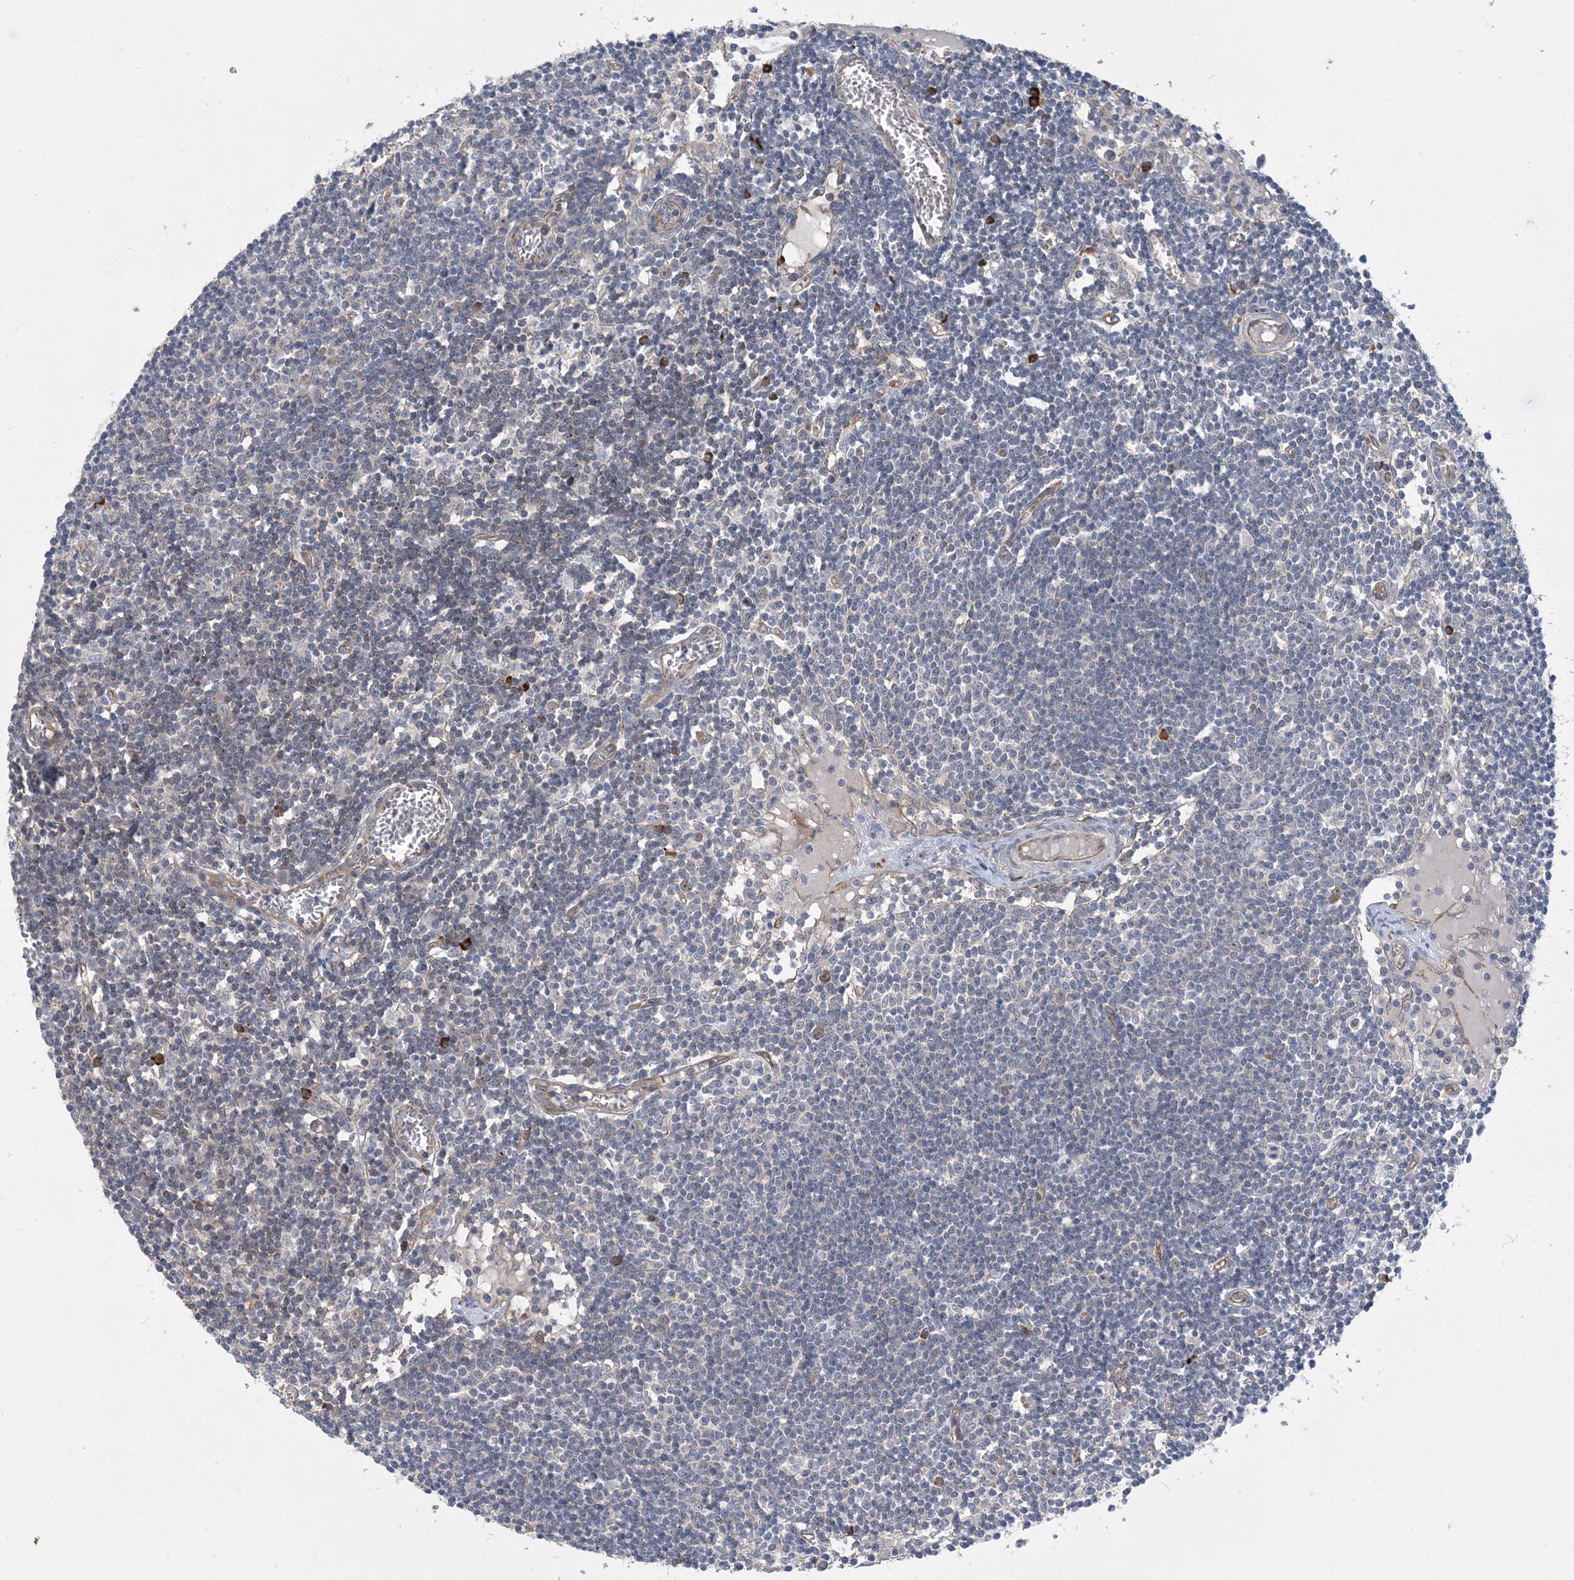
{"staining": {"intensity": "negative", "quantity": "none", "location": "none"}, "tissue": "lymph node", "cell_type": "Germinal center cells", "image_type": "normal", "snomed": [{"axis": "morphology", "description": "Normal tissue, NOS"}, {"axis": "topography", "description": "Lymph node"}], "caption": "An immunohistochemistry (IHC) histopathology image of benign lymph node is shown. There is no staining in germinal center cells of lymph node. (Stains: DAB (3,3'-diaminobenzidine) immunohistochemistry with hematoxylin counter stain, Microscopy: brightfield microscopy at high magnification).", "gene": "AOC1", "patient": {"sex": "female", "age": 11}}